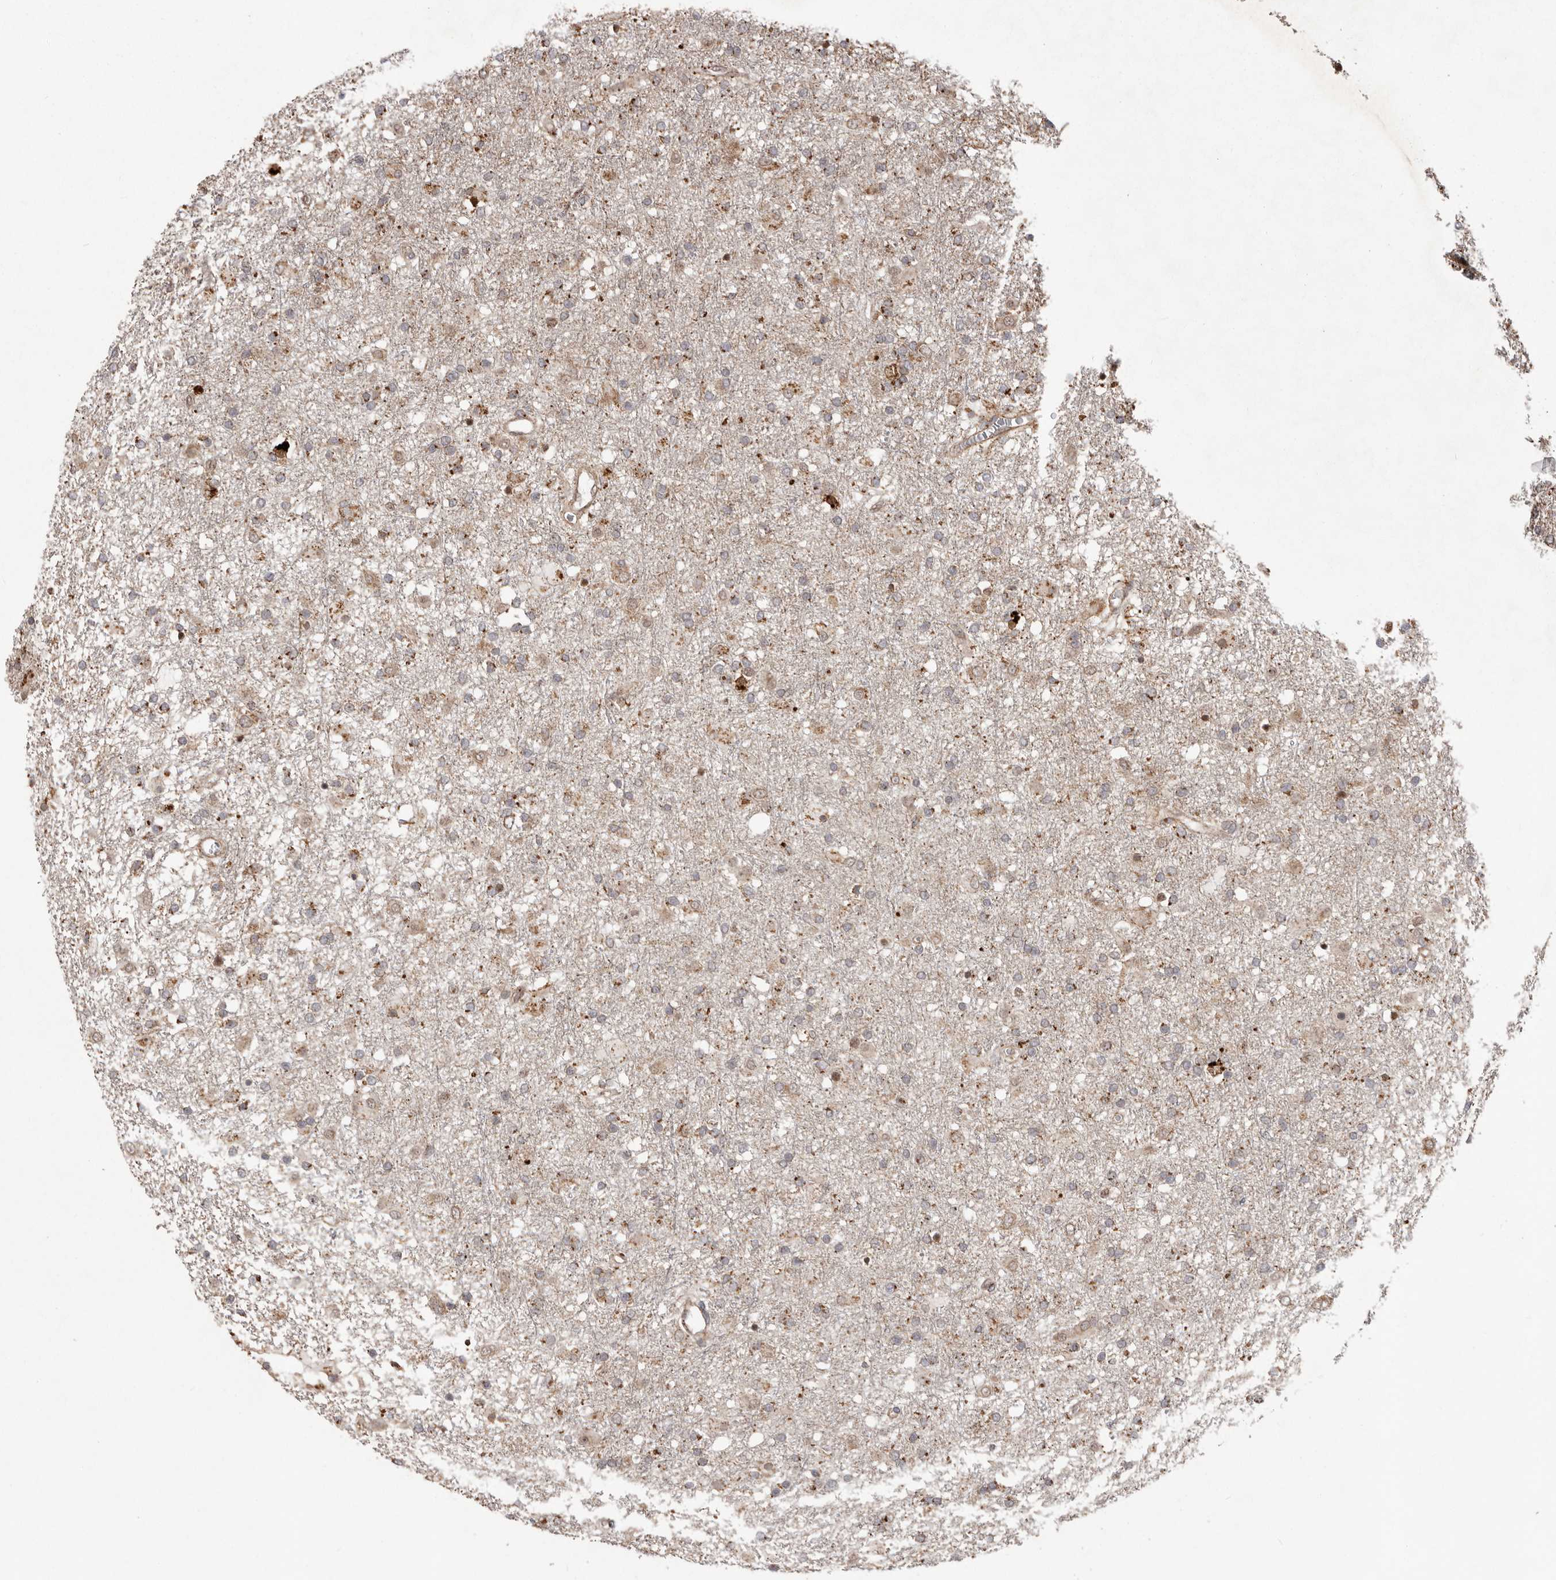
{"staining": {"intensity": "weak", "quantity": "<25%", "location": "nuclear"}, "tissue": "glioma", "cell_type": "Tumor cells", "image_type": "cancer", "snomed": [{"axis": "morphology", "description": "Glioma, malignant, Low grade"}, {"axis": "topography", "description": "Brain"}], "caption": "Immunohistochemistry (IHC) of low-grade glioma (malignant) reveals no positivity in tumor cells.", "gene": "NUP43", "patient": {"sex": "male", "age": 65}}